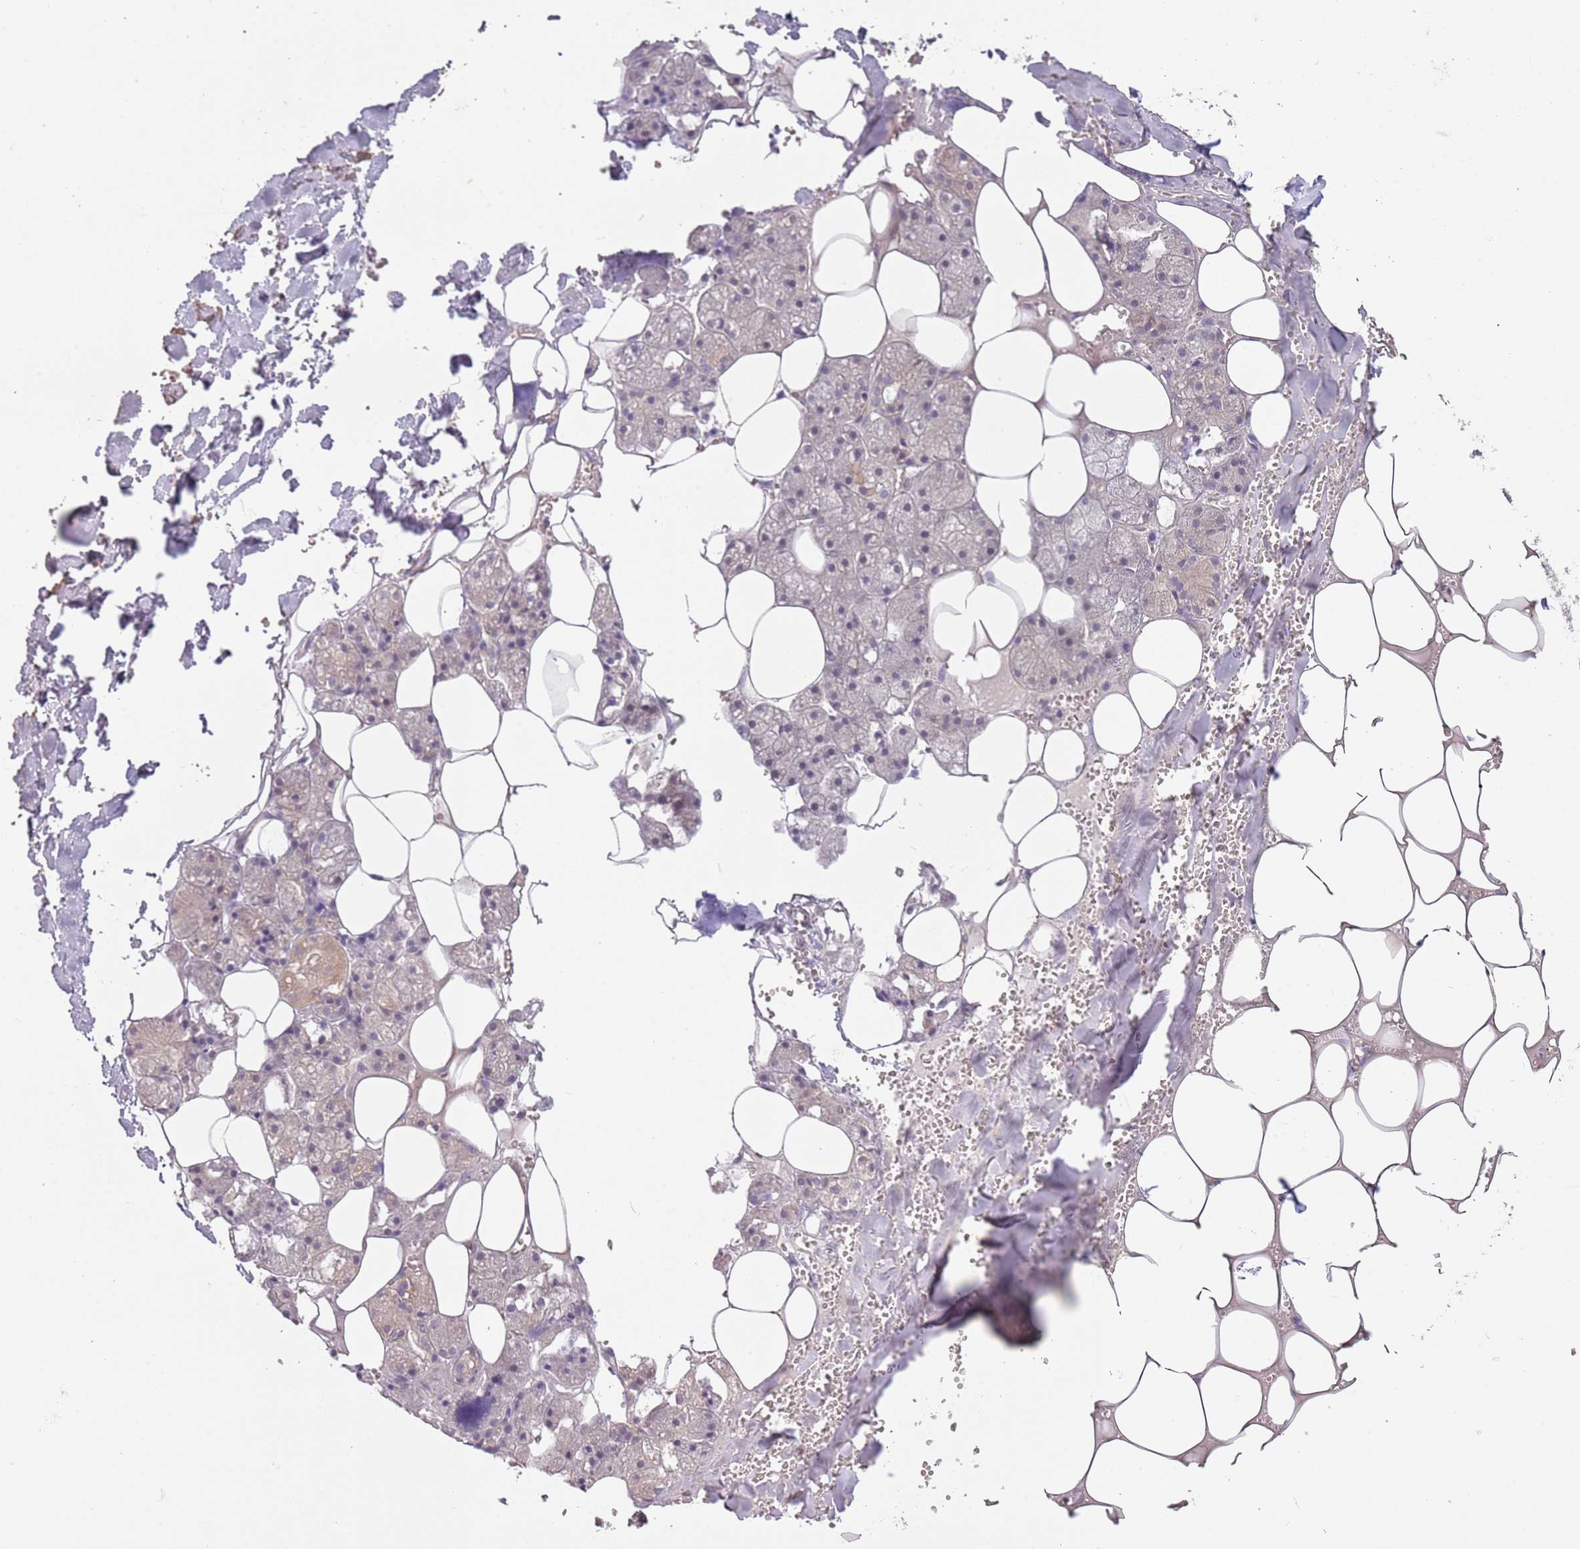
{"staining": {"intensity": "moderate", "quantity": "25%-75%", "location": "cytoplasmic/membranous"}, "tissue": "salivary gland", "cell_type": "Glandular cells", "image_type": "normal", "snomed": [{"axis": "morphology", "description": "Normal tissue, NOS"}, {"axis": "topography", "description": "Salivary gland"}], "caption": "Immunohistochemistry (IHC) histopathology image of unremarkable salivary gland stained for a protein (brown), which demonstrates medium levels of moderate cytoplasmic/membranous expression in about 25%-75% of glandular cells.", "gene": "DTD2", "patient": {"sex": "male", "age": 62}}